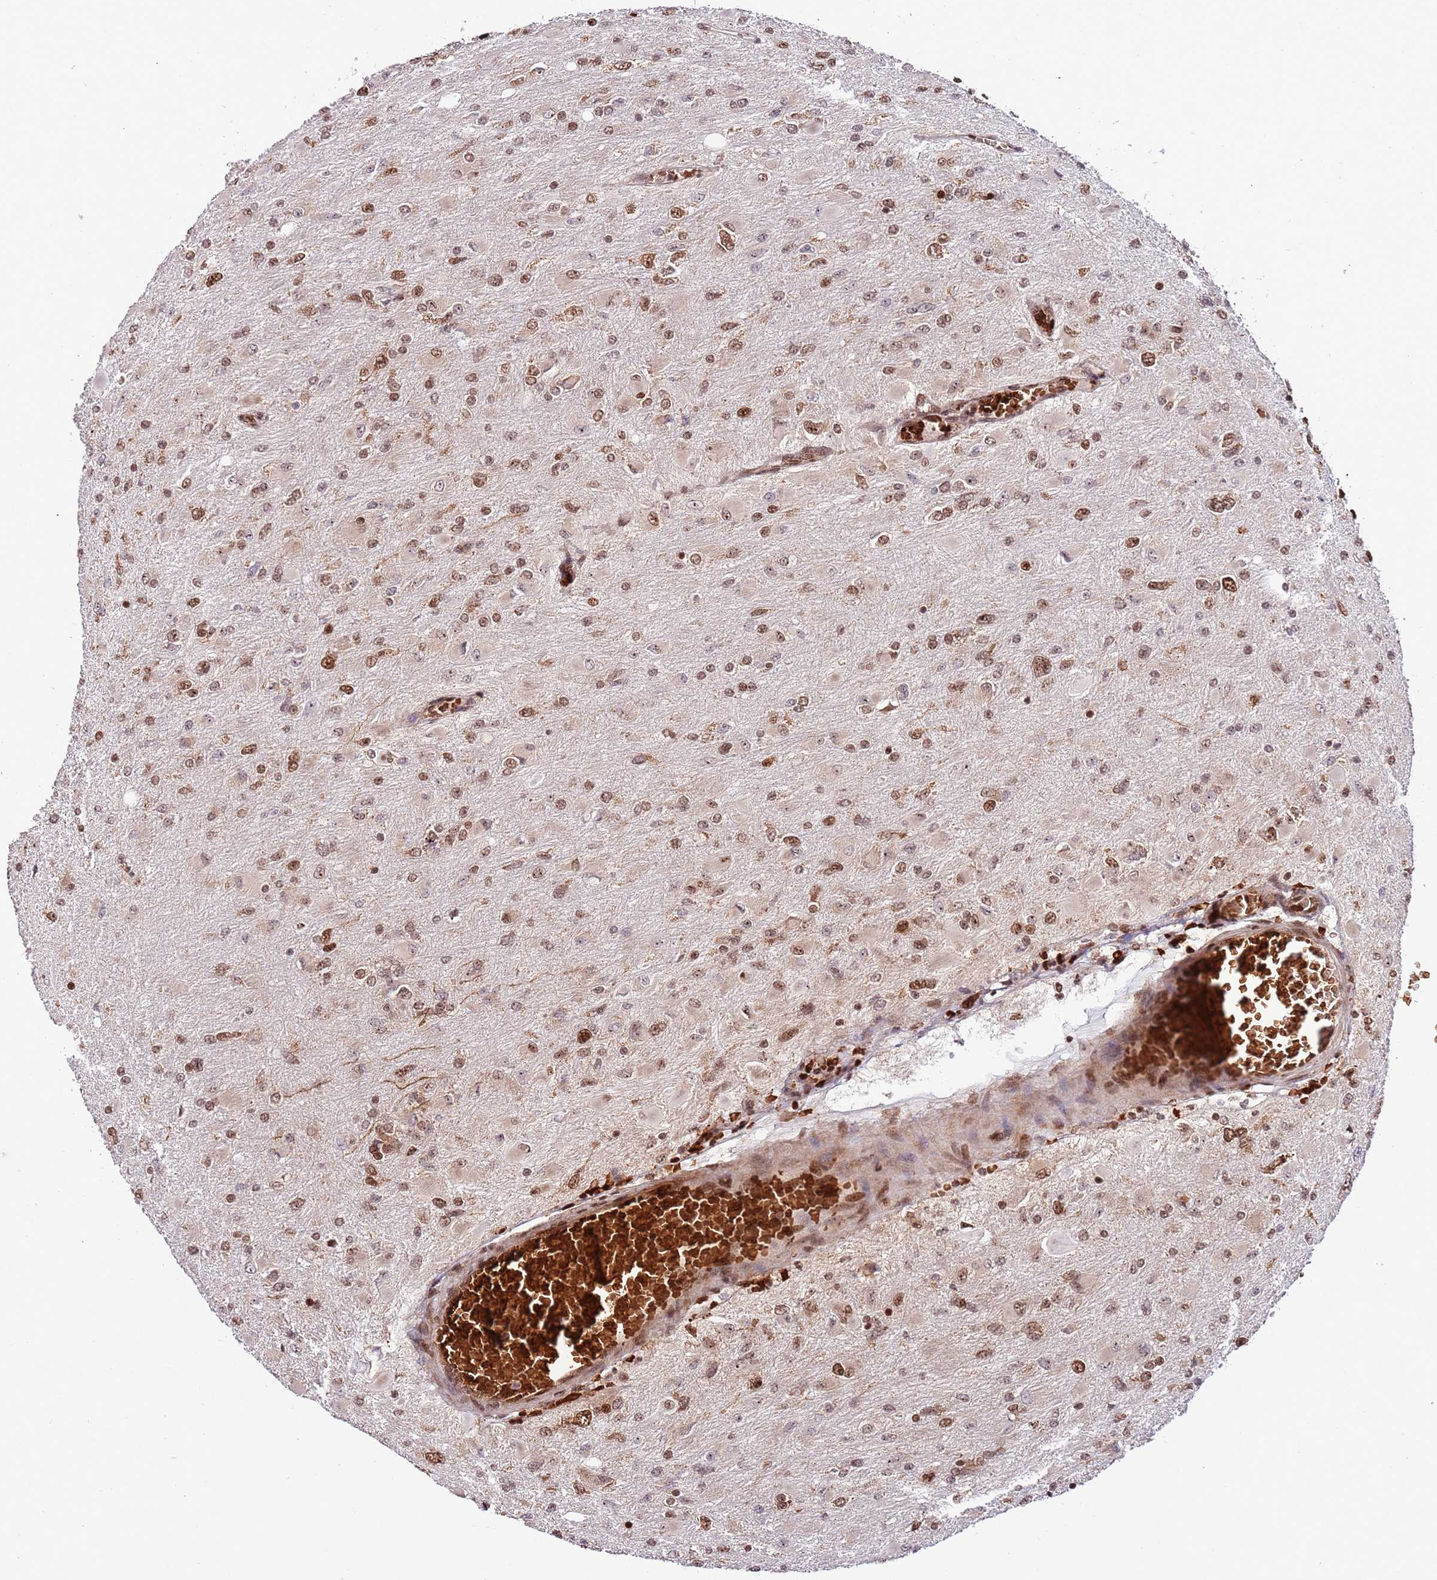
{"staining": {"intensity": "moderate", "quantity": "25%-75%", "location": "nuclear"}, "tissue": "glioma", "cell_type": "Tumor cells", "image_type": "cancer", "snomed": [{"axis": "morphology", "description": "Glioma, malignant, High grade"}, {"axis": "topography", "description": "Cerebral cortex"}], "caption": "Glioma tissue reveals moderate nuclear expression in about 25%-75% of tumor cells, visualized by immunohistochemistry.", "gene": "RIF1", "patient": {"sex": "female", "age": 36}}